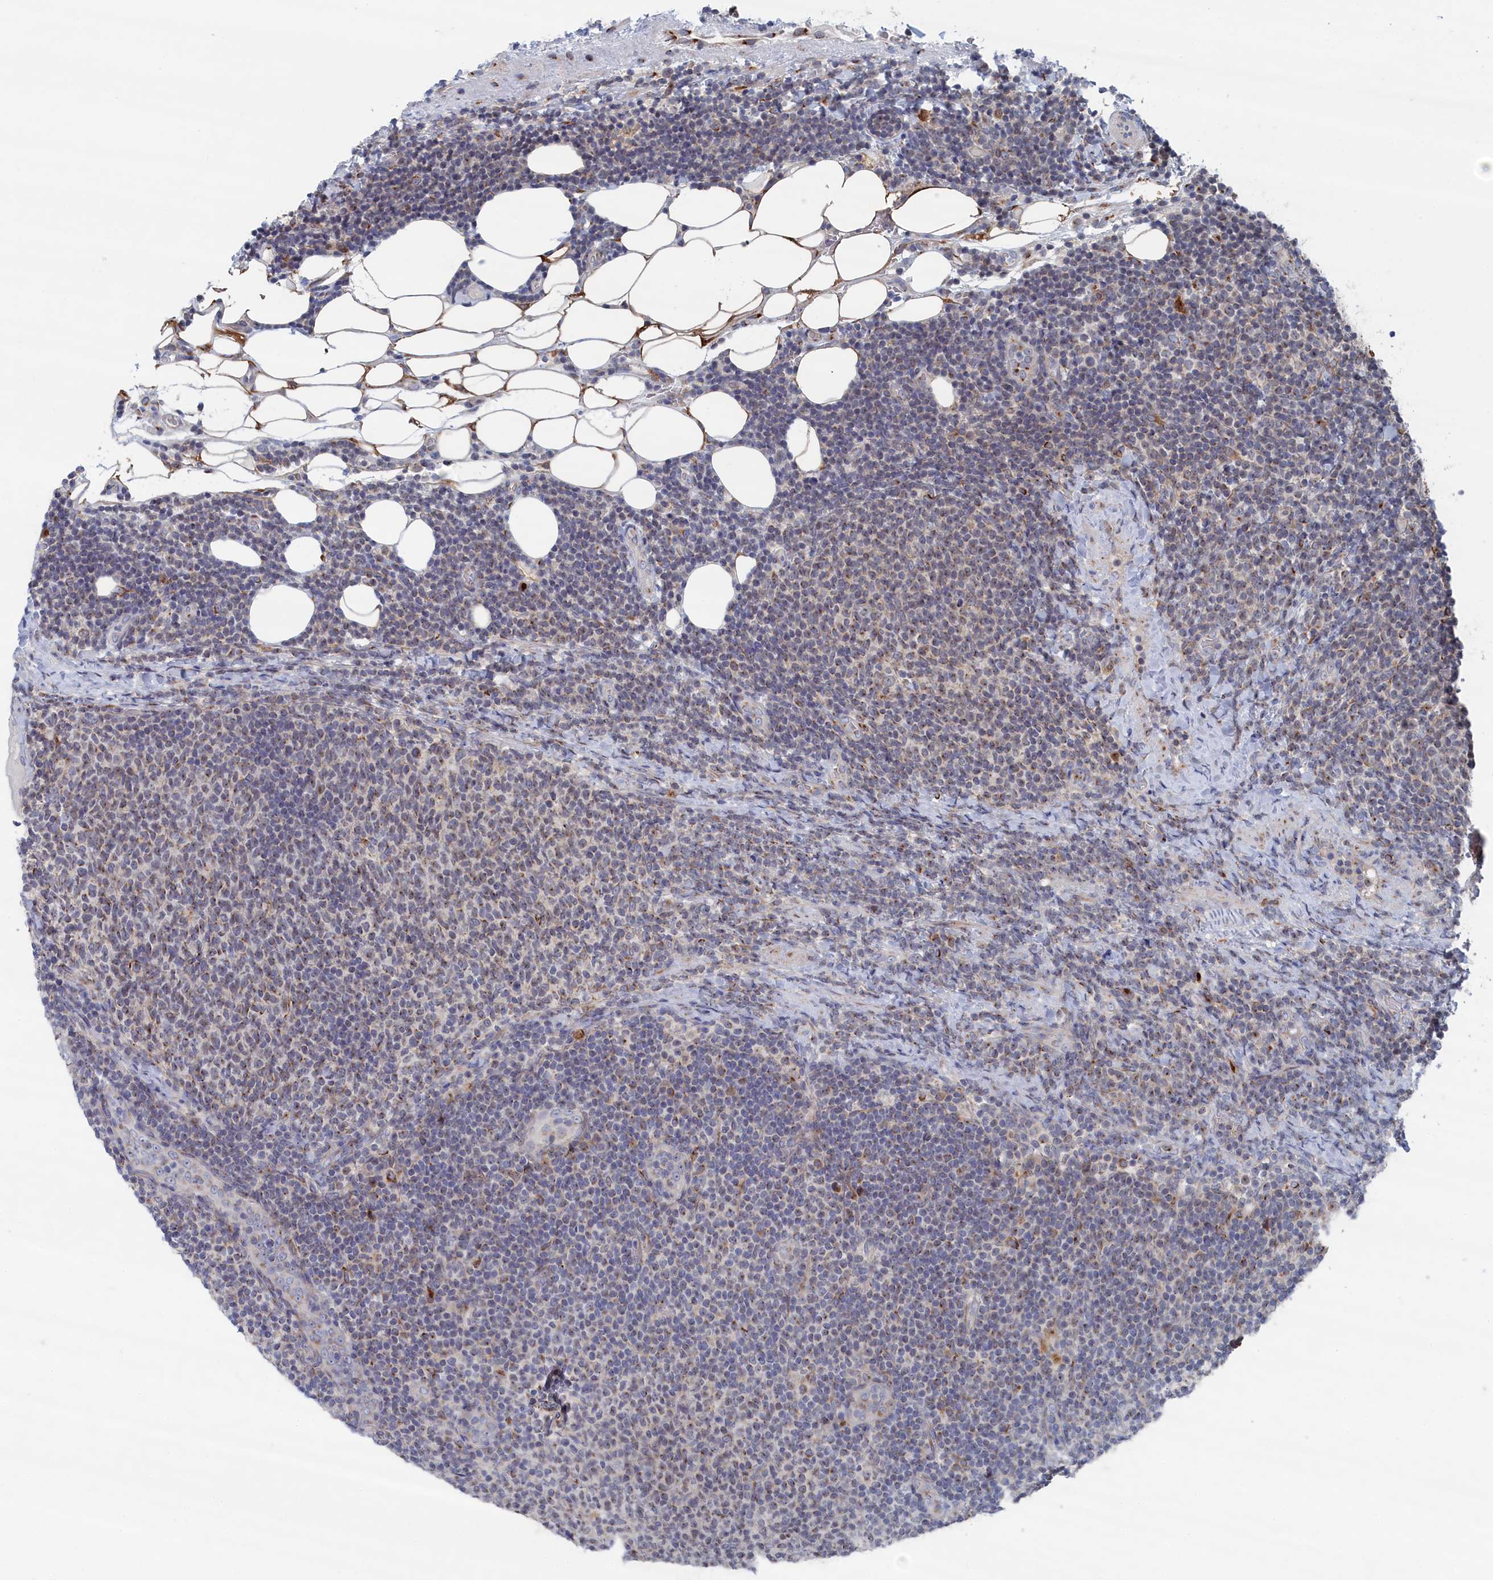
{"staining": {"intensity": "negative", "quantity": "none", "location": "none"}, "tissue": "lymphoma", "cell_type": "Tumor cells", "image_type": "cancer", "snomed": [{"axis": "morphology", "description": "Malignant lymphoma, non-Hodgkin's type, Low grade"}, {"axis": "topography", "description": "Lymph node"}], "caption": "Micrograph shows no significant protein staining in tumor cells of low-grade malignant lymphoma, non-Hodgkin's type. The staining was performed using DAB to visualize the protein expression in brown, while the nuclei were stained in blue with hematoxylin (Magnification: 20x).", "gene": "IRX1", "patient": {"sex": "male", "age": 66}}